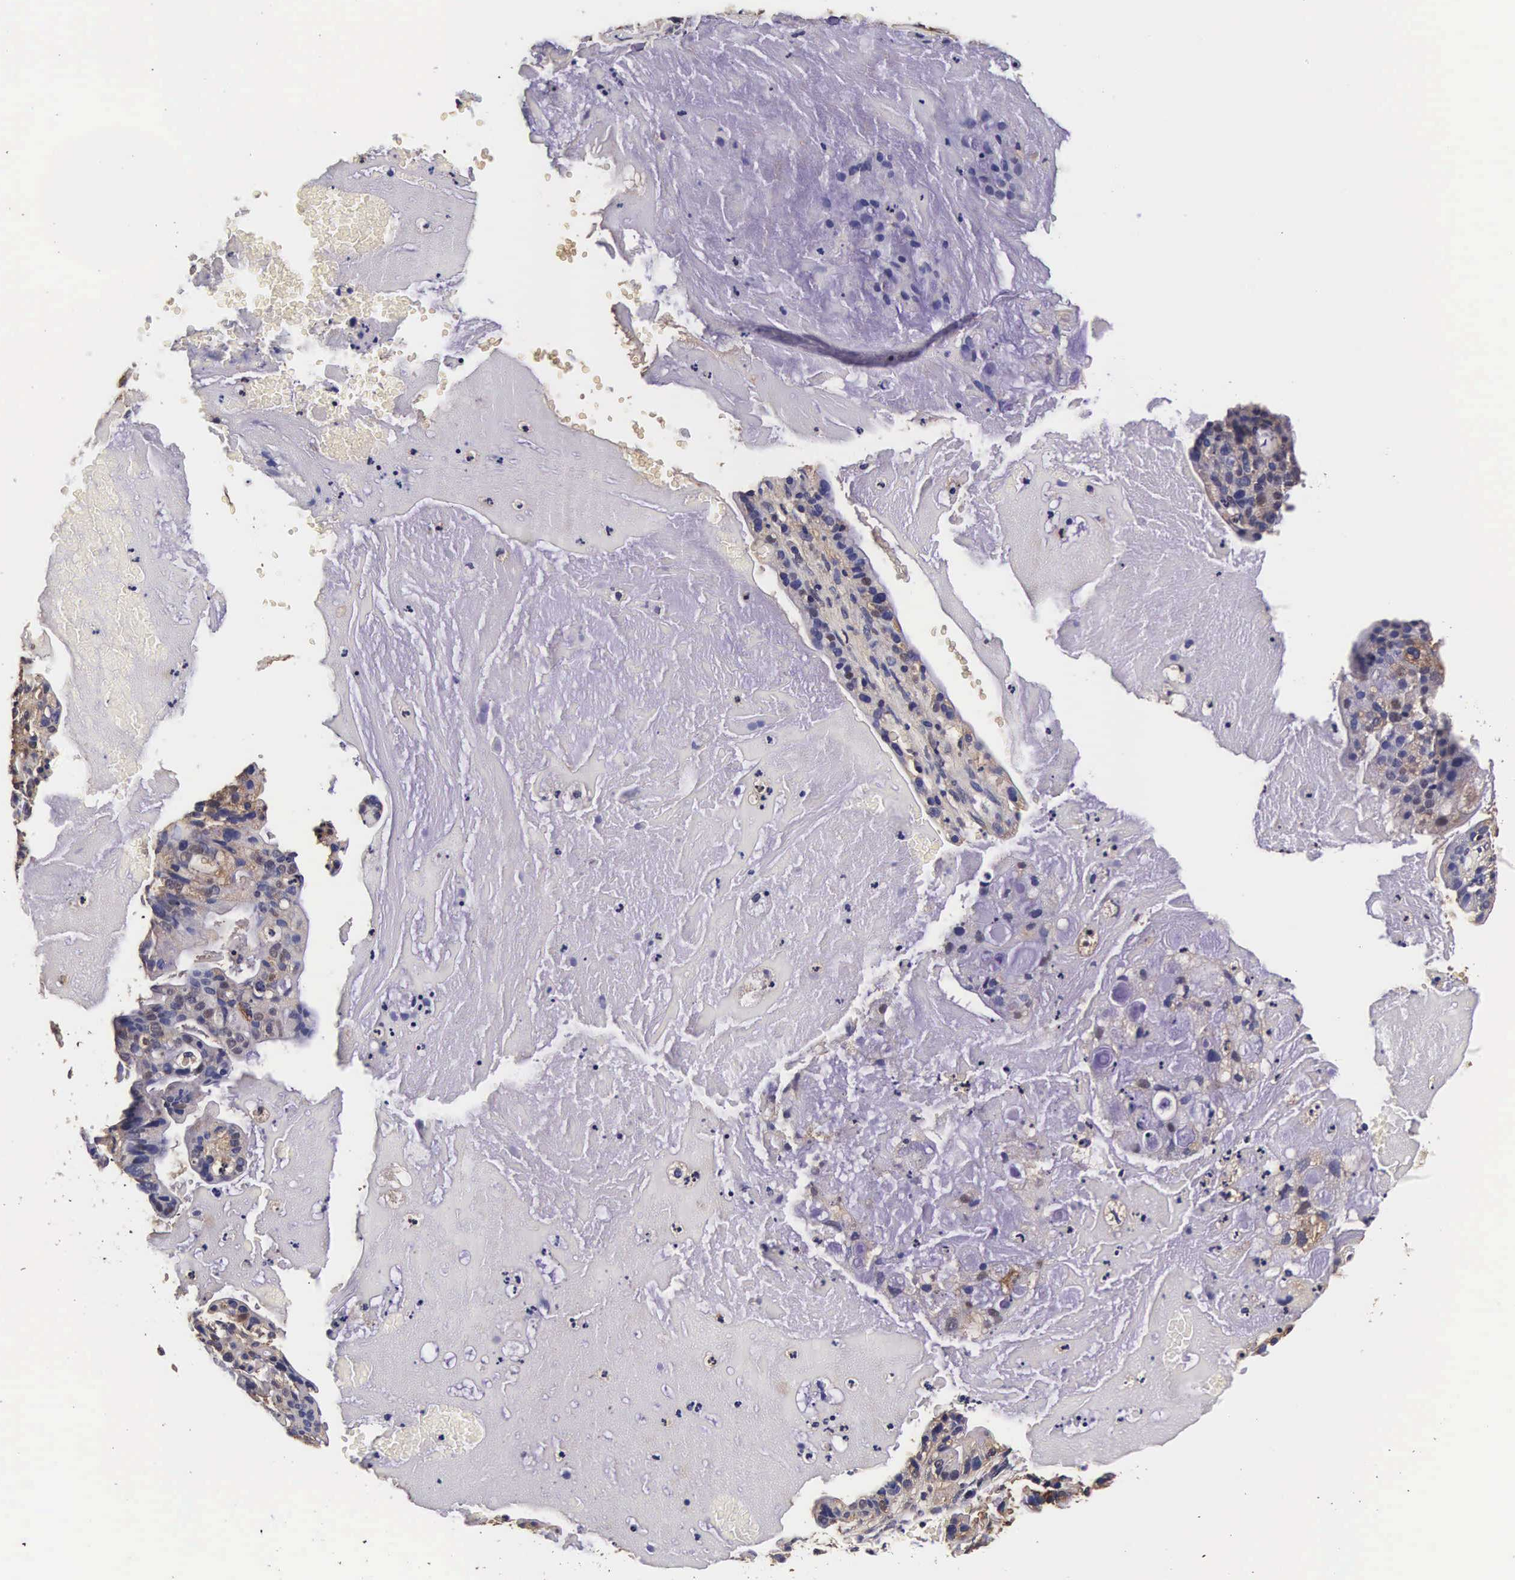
{"staining": {"intensity": "weak", "quantity": "<25%", "location": "cytoplasmic/membranous,nuclear"}, "tissue": "cervical cancer", "cell_type": "Tumor cells", "image_type": "cancer", "snomed": [{"axis": "morphology", "description": "Adenocarcinoma, NOS"}, {"axis": "topography", "description": "Cervix"}], "caption": "Adenocarcinoma (cervical) was stained to show a protein in brown. There is no significant staining in tumor cells. (Stains: DAB (3,3'-diaminobenzidine) immunohistochemistry (IHC) with hematoxylin counter stain, Microscopy: brightfield microscopy at high magnification).", "gene": "TECPR2", "patient": {"sex": "female", "age": 41}}